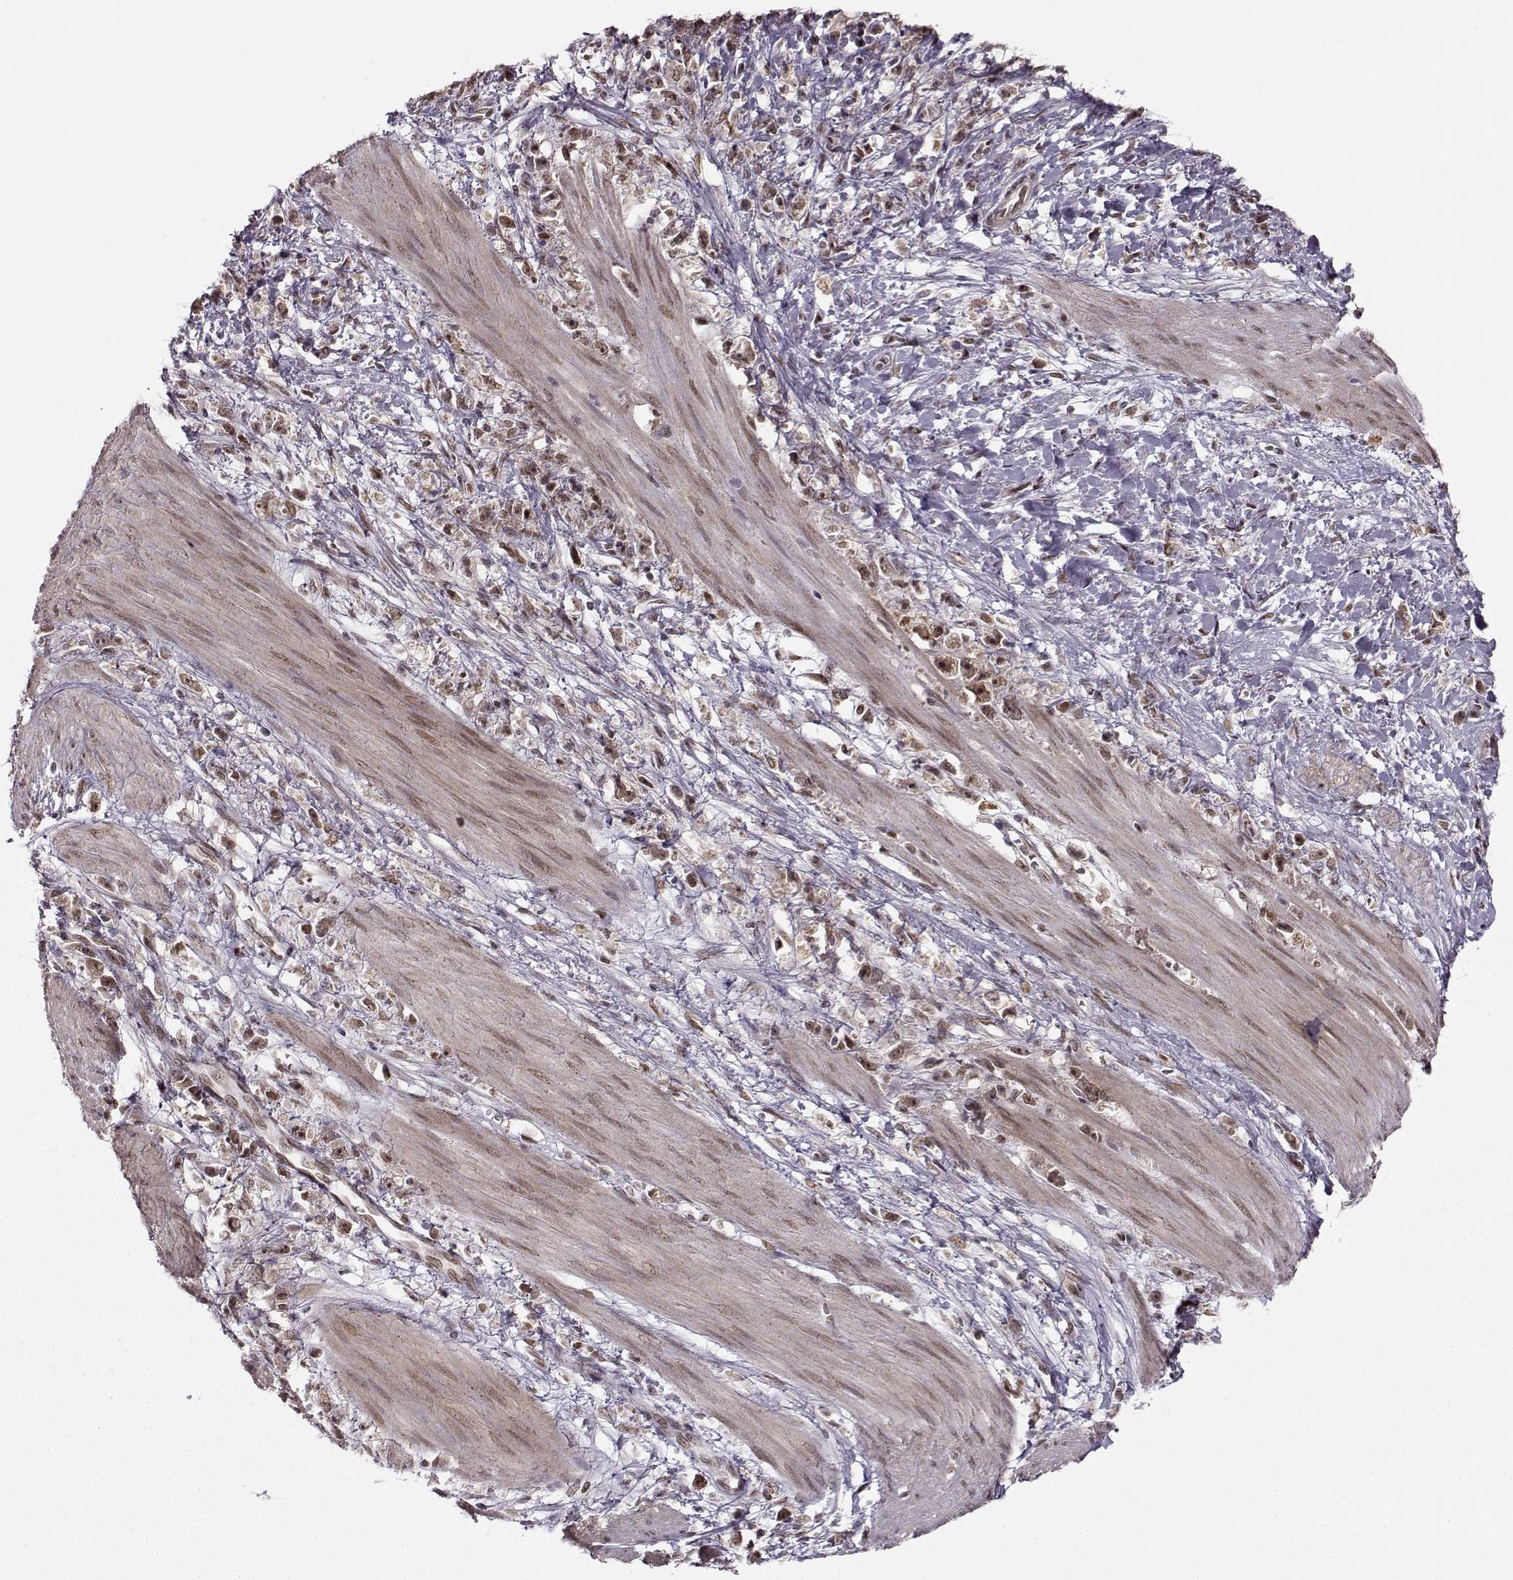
{"staining": {"intensity": "strong", "quantity": ">75%", "location": "cytoplasmic/membranous,nuclear"}, "tissue": "stomach cancer", "cell_type": "Tumor cells", "image_type": "cancer", "snomed": [{"axis": "morphology", "description": "Adenocarcinoma, NOS"}, {"axis": "topography", "description": "Stomach"}], "caption": "Immunohistochemical staining of stomach adenocarcinoma demonstrates high levels of strong cytoplasmic/membranous and nuclear protein staining in approximately >75% of tumor cells.", "gene": "RAI1", "patient": {"sex": "female", "age": 59}}